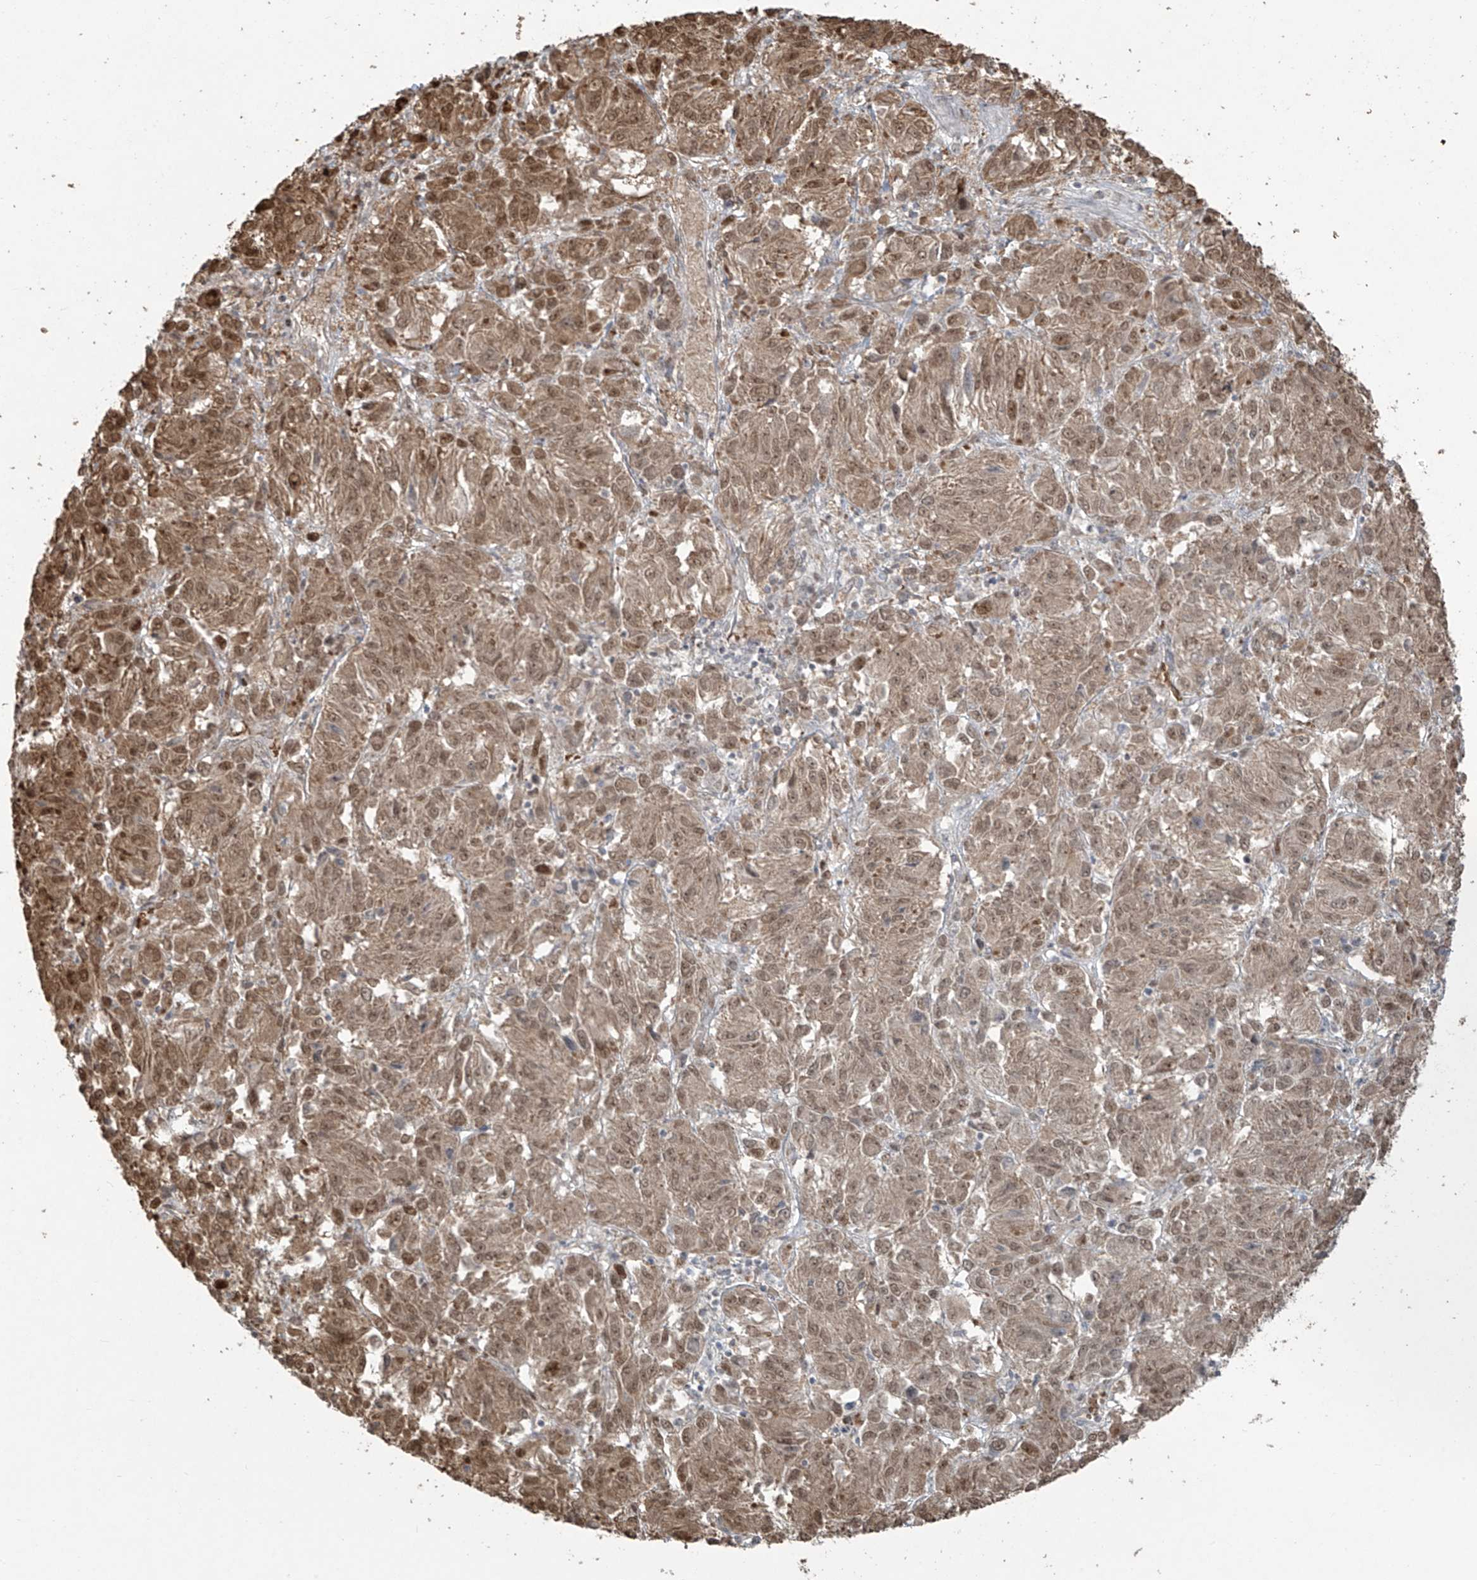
{"staining": {"intensity": "moderate", "quantity": ">75%", "location": "cytoplasmic/membranous,nuclear"}, "tissue": "melanoma", "cell_type": "Tumor cells", "image_type": "cancer", "snomed": [{"axis": "morphology", "description": "Malignant melanoma, Metastatic site"}, {"axis": "topography", "description": "Lung"}], "caption": "IHC histopathology image of melanoma stained for a protein (brown), which reveals medium levels of moderate cytoplasmic/membranous and nuclear staining in approximately >75% of tumor cells.", "gene": "TTC22", "patient": {"sex": "male", "age": 64}}